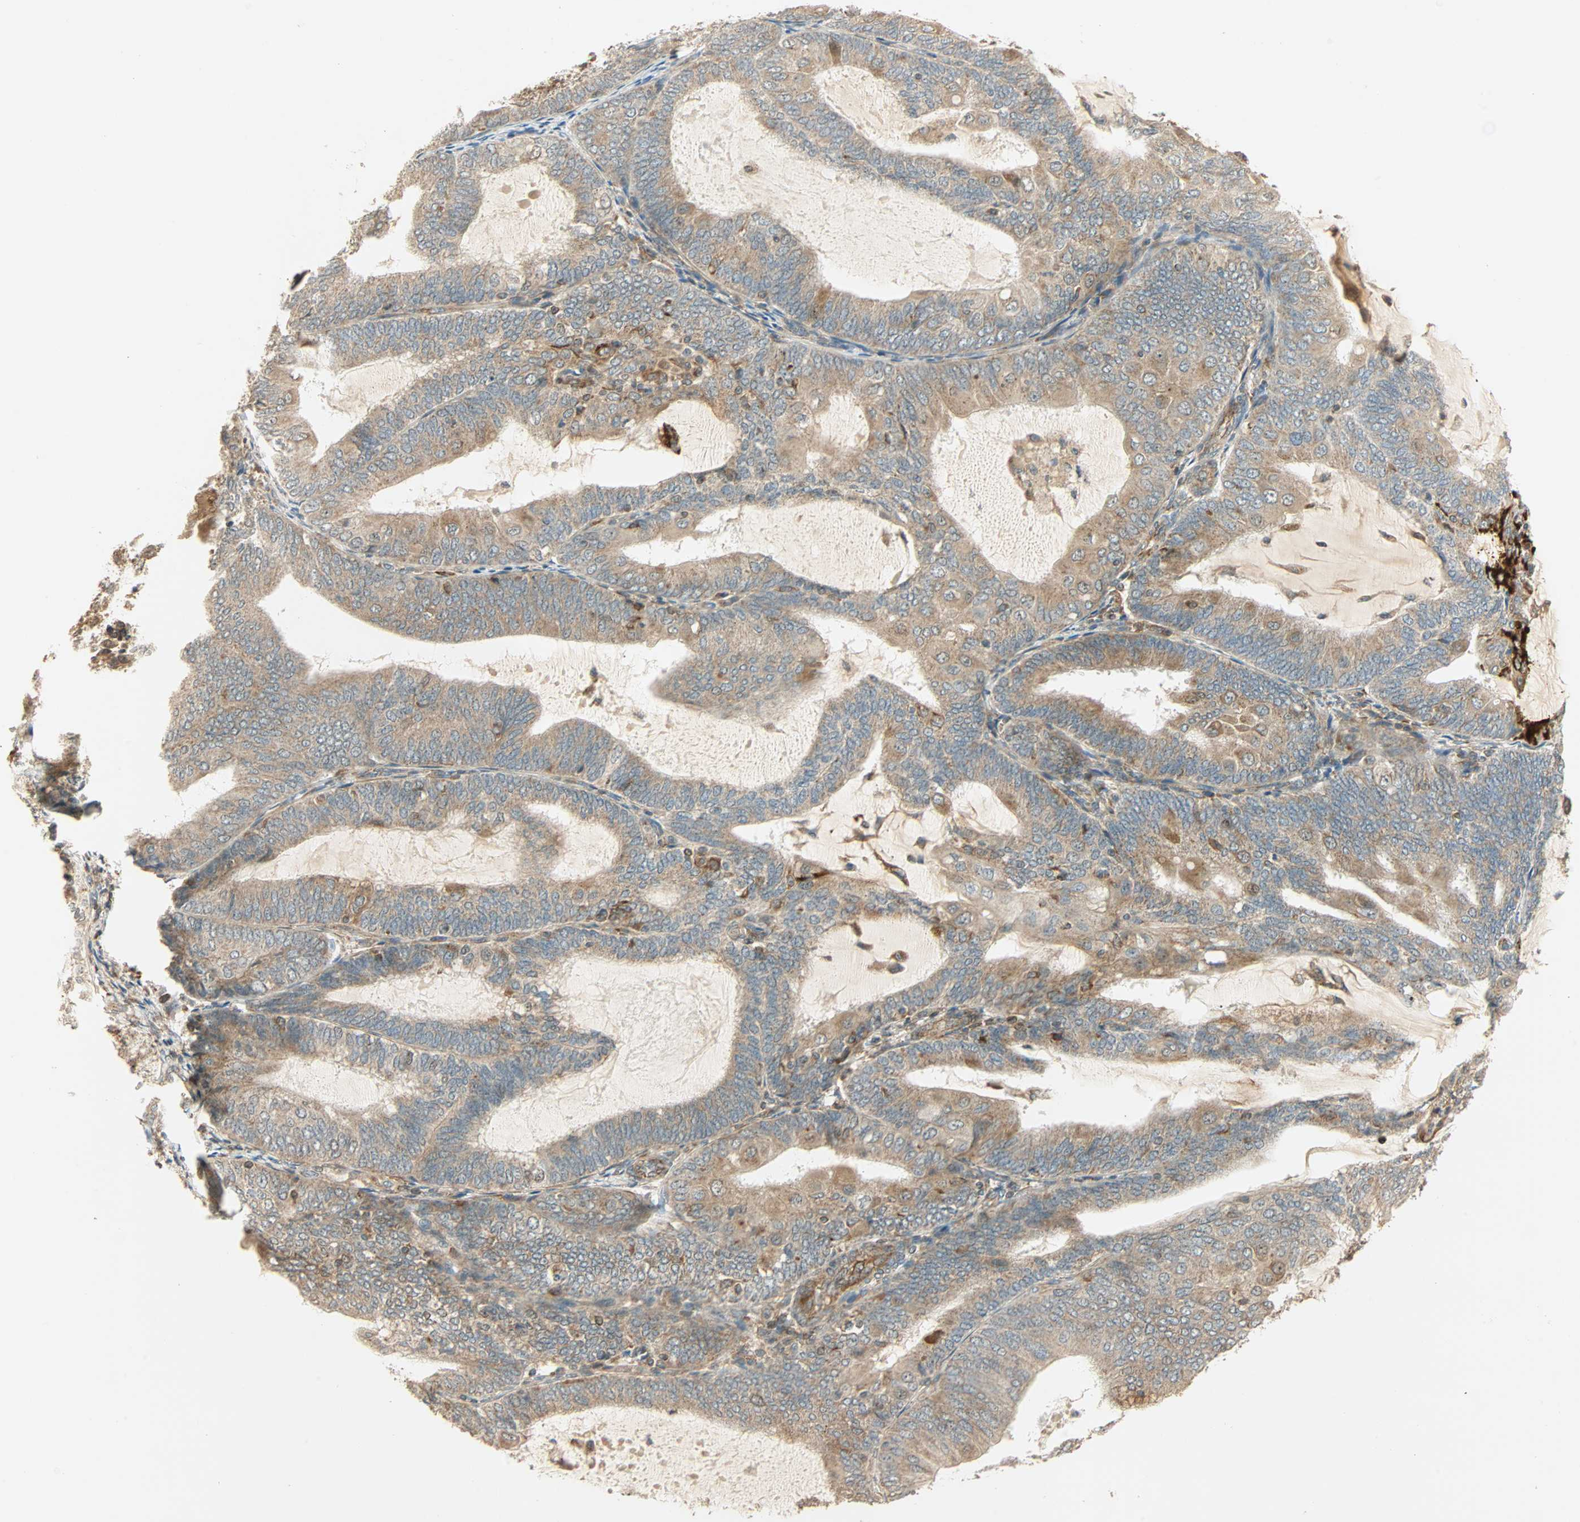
{"staining": {"intensity": "moderate", "quantity": ">75%", "location": "cytoplasmic/membranous,nuclear"}, "tissue": "endometrial cancer", "cell_type": "Tumor cells", "image_type": "cancer", "snomed": [{"axis": "morphology", "description": "Adenocarcinoma, NOS"}, {"axis": "topography", "description": "Endometrium"}], "caption": "Immunohistochemistry image of human endometrial cancer stained for a protein (brown), which shows medium levels of moderate cytoplasmic/membranous and nuclear positivity in about >75% of tumor cells.", "gene": "PNPLA6", "patient": {"sex": "female", "age": 81}}